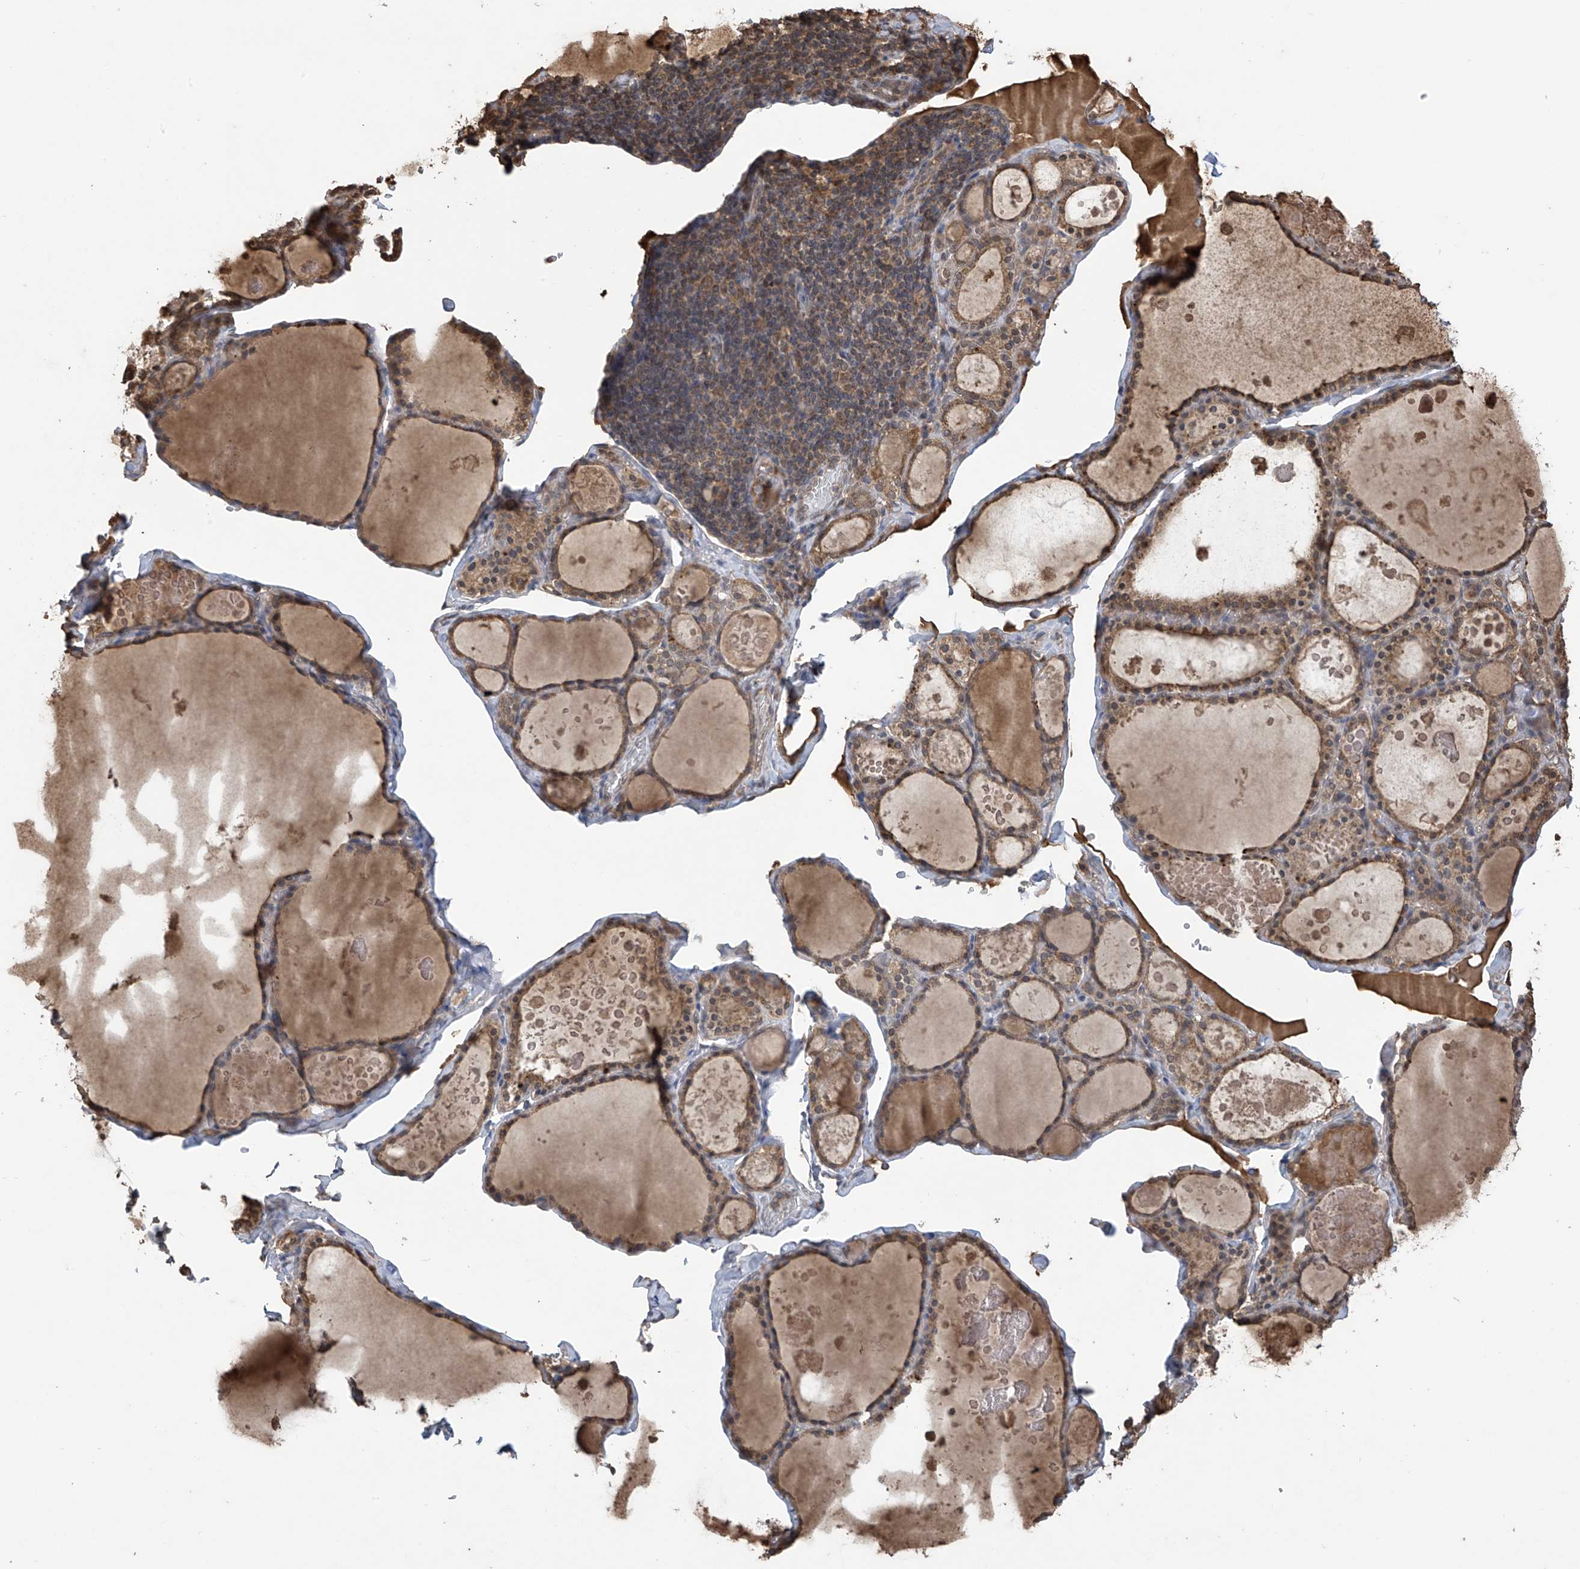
{"staining": {"intensity": "moderate", "quantity": ">75%", "location": "cytoplasmic/membranous"}, "tissue": "thyroid gland", "cell_type": "Glandular cells", "image_type": "normal", "snomed": [{"axis": "morphology", "description": "Normal tissue, NOS"}, {"axis": "topography", "description": "Thyroid gland"}], "caption": "This is a photomicrograph of immunohistochemistry (IHC) staining of benign thyroid gland, which shows moderate staining in the cytoplasmic/membranous of glandular cells.", "gene": "PNPT1", "patient": {"sex": "male", "age": 56}}